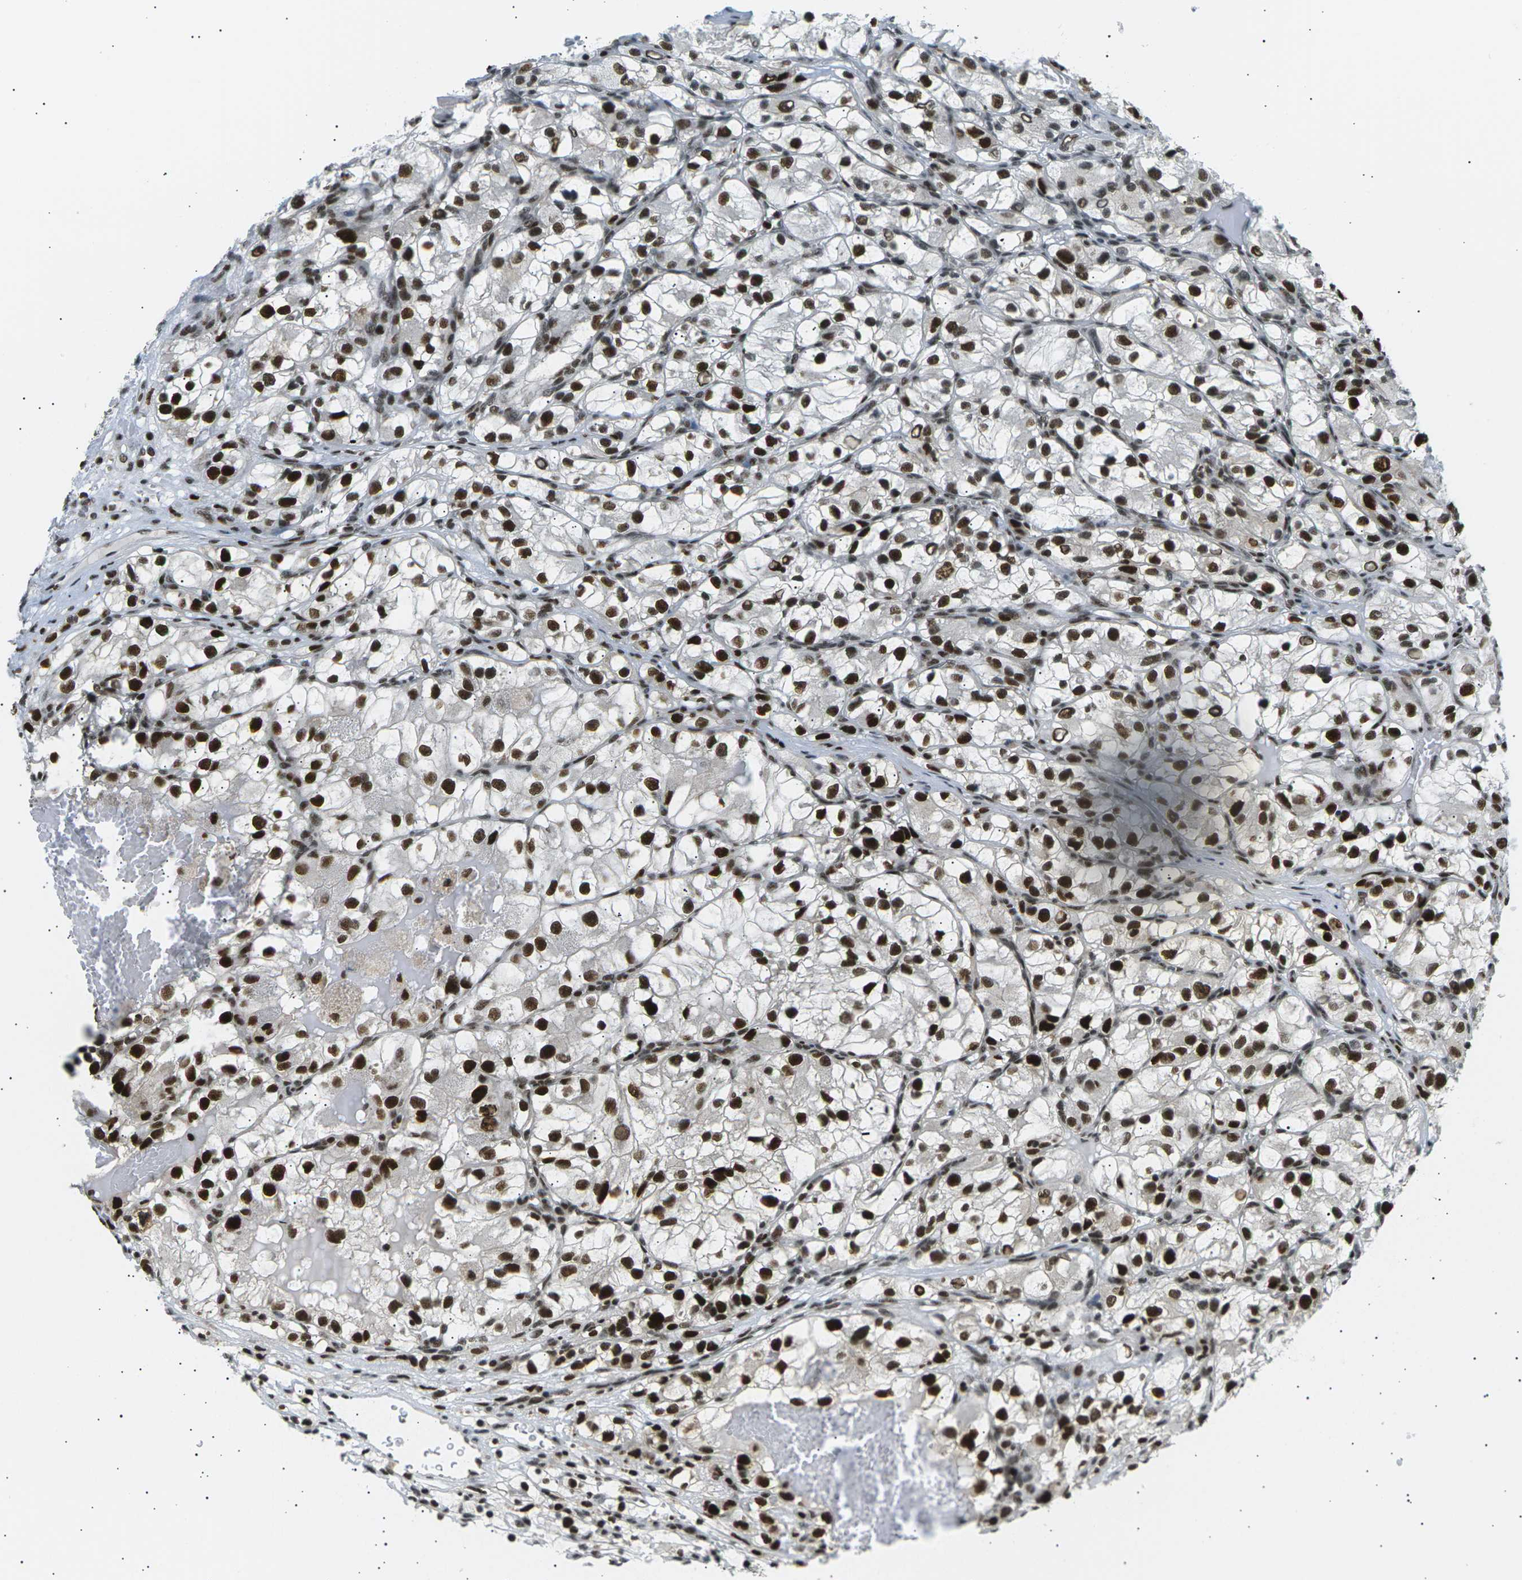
{"staining": {"intensity": "strong", "quantity": ">75%", "location": "nuclear"}, "tissue": "renal cancer", "cell_type": "Tumor cells", "image_type": "cancer", "snomed": [{"axis": "morphology", "description": "Adenocarcinoma, NOS"}, {"axis": "topography", "description": "Kidney"}], "caption": "Protein expression analysis of adenocarcinoma (renal) demonstrates strong nuclear staining in approximately >75% of tumor cells.", "gene": "RPA2", "patient": {"sex": "female", "age": 57}}